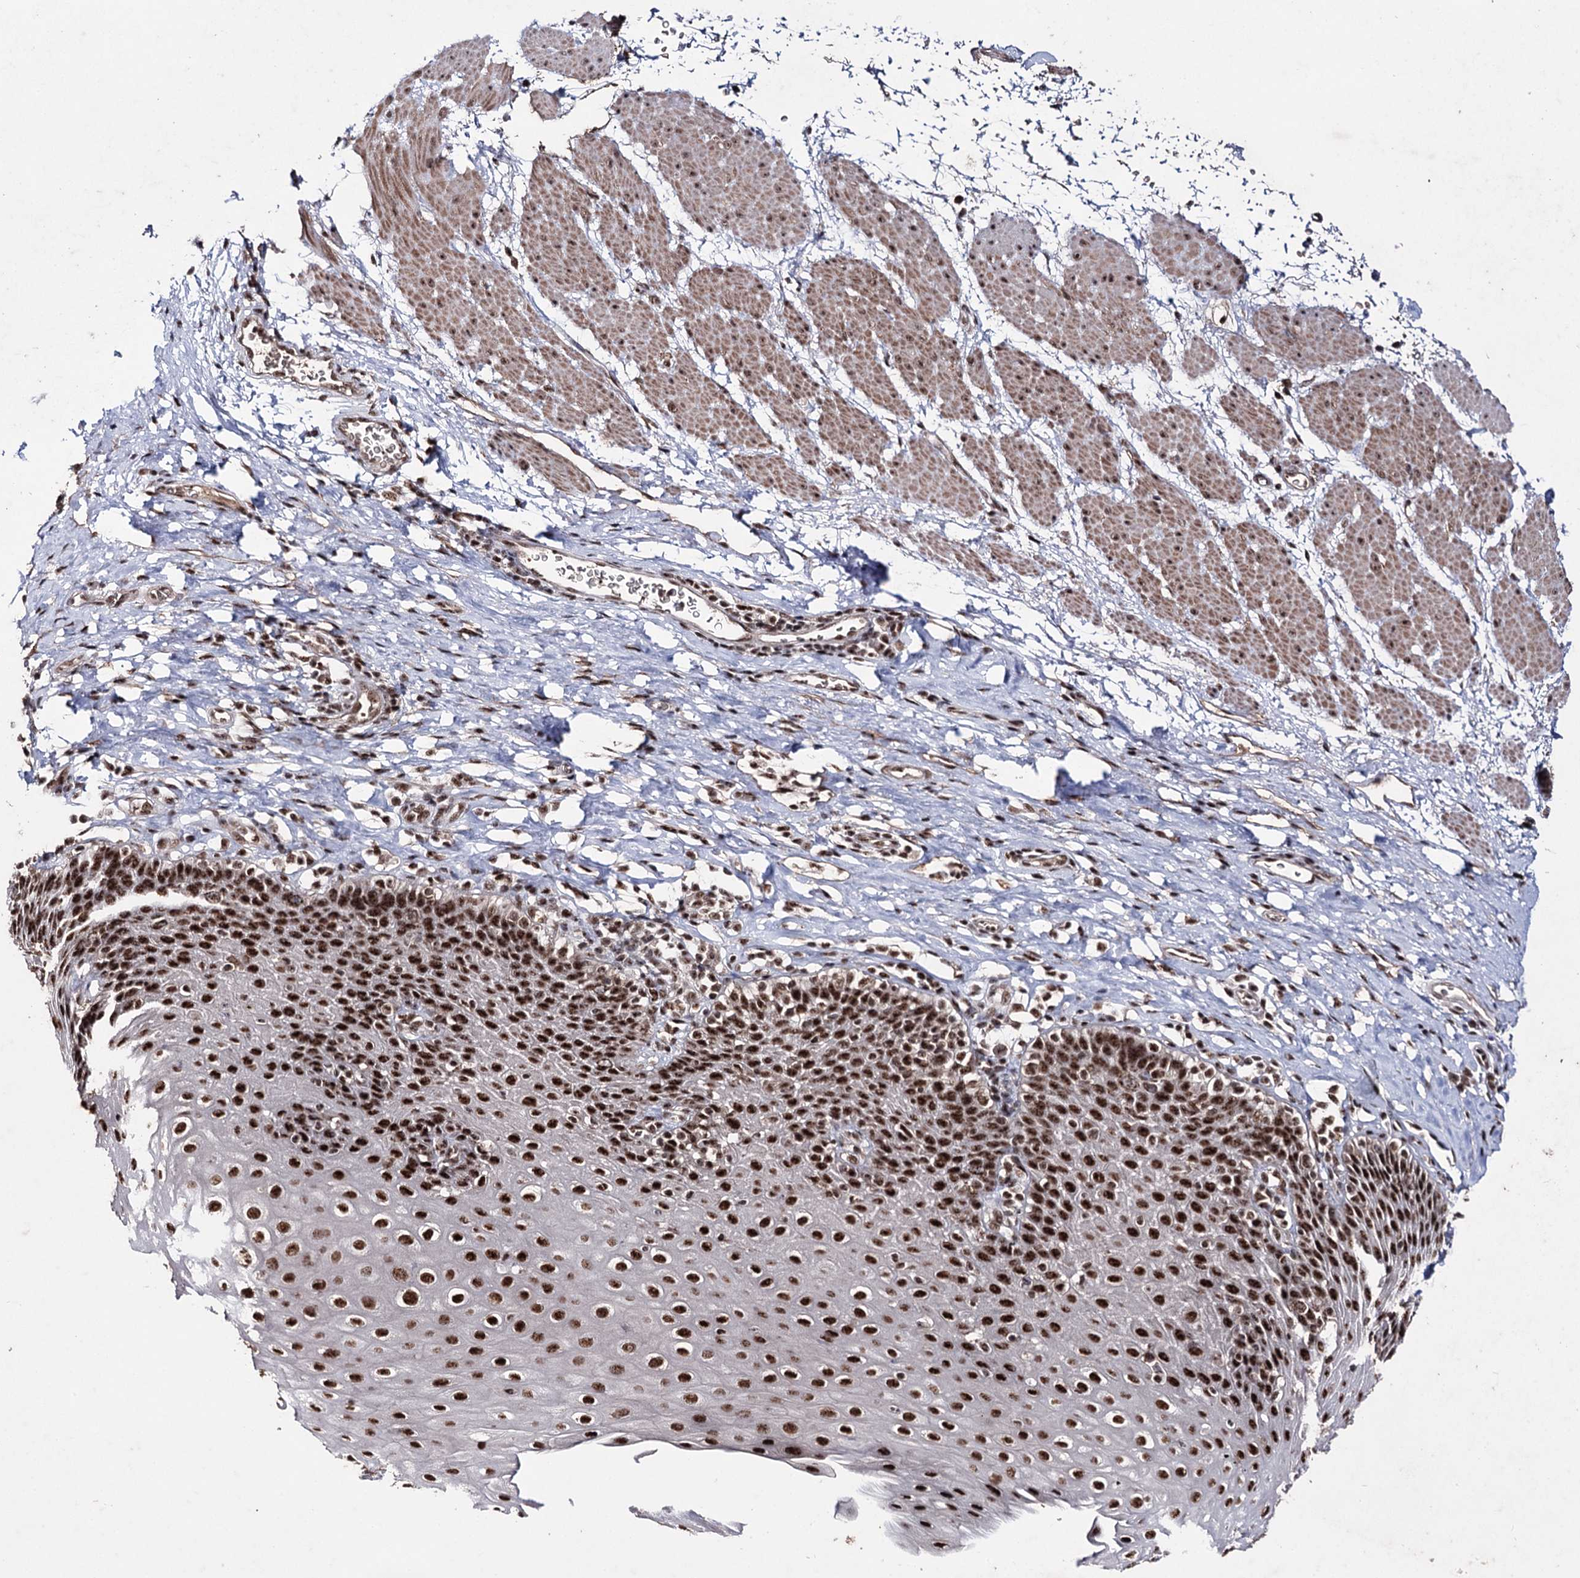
{"staining": {"intensity": "strong", "quantity": ">75%", "location": "nuclear"}, "tissue": "esophagus", "cell_type": "Squamous epithelial cells", "image_type": "normal", "snomed": [{"axis": "morphology", "description": "Normal tissue, NOS"}, {"axis": "topography", "description": "Esophagus"}], "caption": "Esophagus was stained to show a protein in brown. There is high levels of strong nuclear expression in about >75% of squamous epithelial cells. The protein is shown in brown color, while the nuclei are stained blue.", "gene": "PRPF40A", "patient": {"sex": "female", "age": 61}}